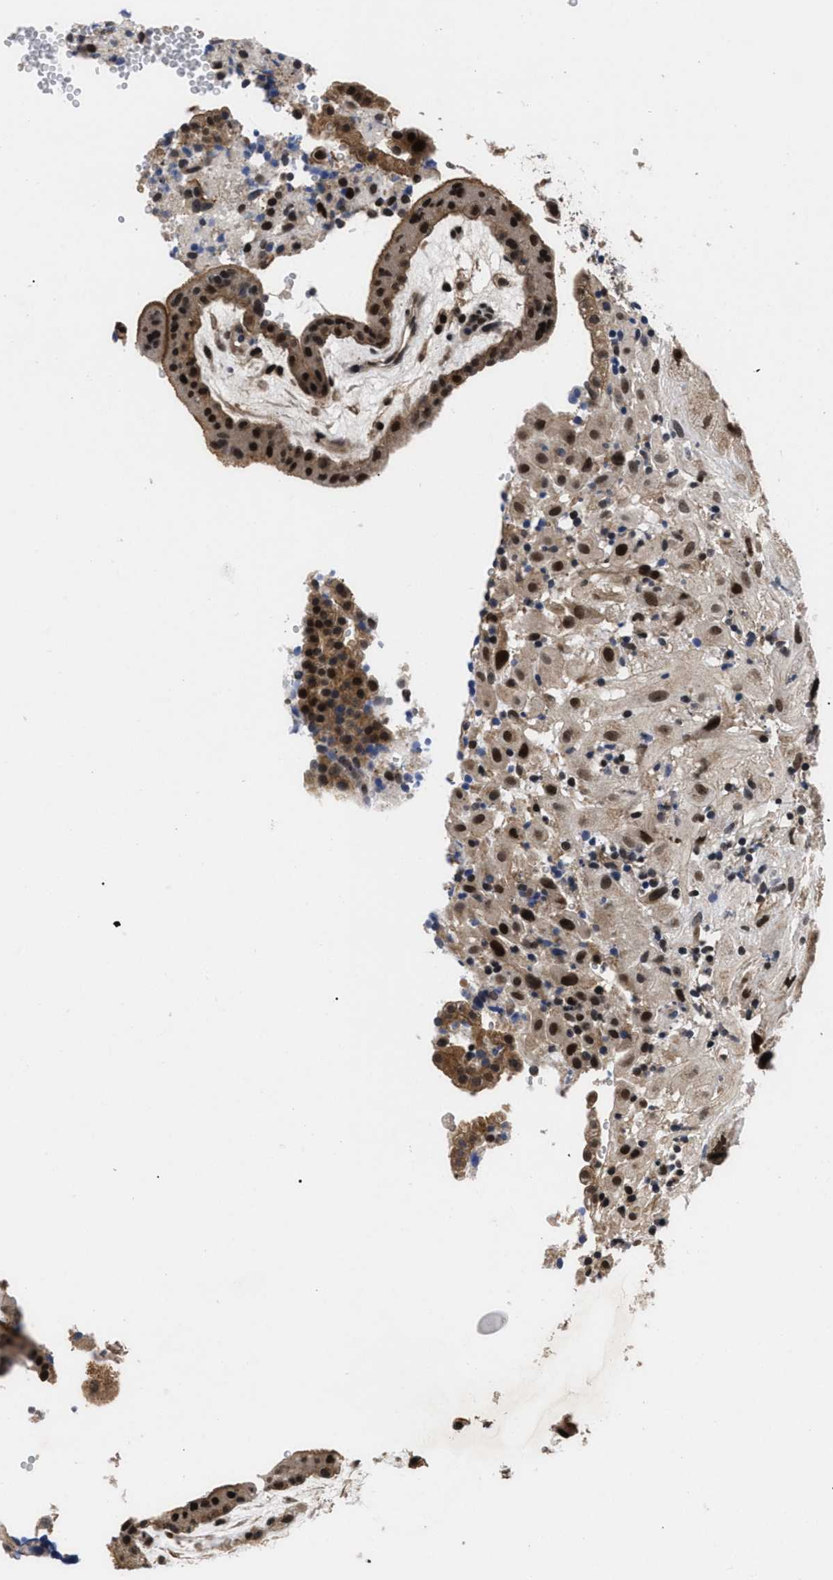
{"staining": {"intensity": "moderate", "quantity": ">75%", "location": "cytoplasmic/membranous,nuclear"}, "tissue": "placenta", "cell_type": "Decidual cells", "image_type": "normal", "snomed": [{"axis": "morphology", "description": "Normal tissue, NOS"}, {"axis": "topography", "description": "Placenta"}], "caption": "Immunohistochemistry staining of normal placenta, which shows medium levels of moderate cytoplasmic/membranous,nuclear staining in about >75% of decidual cells indicating moderate cytoplasmic/membranous,nuclear protein expression. The staining was performed using DAB (3,3'-diaminobenzidine) (brown) for protein detection and nuclei were counterstained in hematoxylin (blue).", "gene": "FAM200A", "patient": {"sex": "female", "age": 18}}